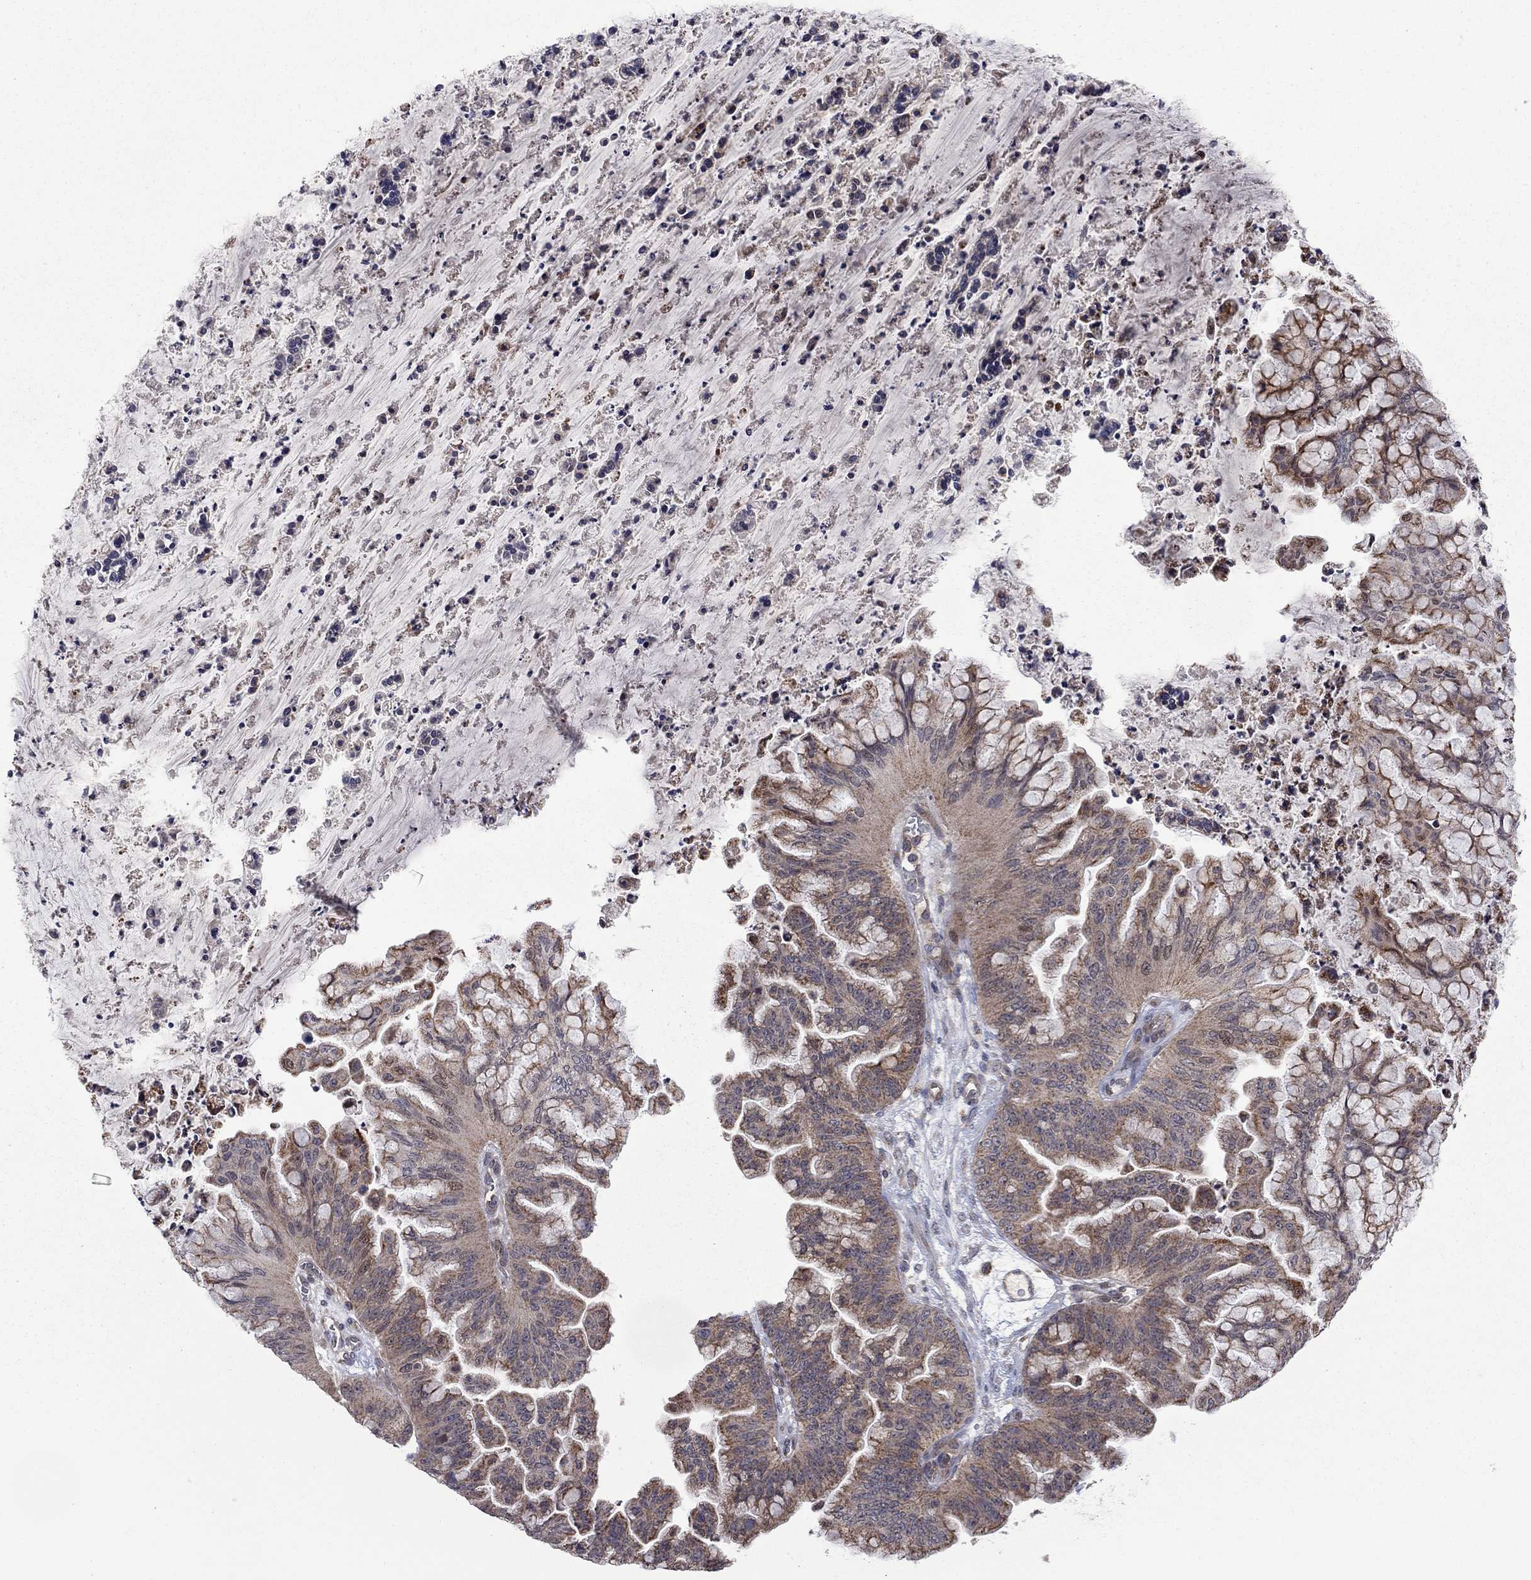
{"staining": {"intensity": "moderate", "quantity": "<25%", "location": "cytoplasmic/membranous"}, "tissue": "ovarian cancer", "cell_type": "Tumor cells", "image_type": "cancer", "snomed": [{"axis": "morphology", "description": "Cystadenocarcinoma, mucinous, NOS"}, {"axis": "topography", "description": "Ovary"}], "caption": "Immunohistochemistry of human ovarian cancer reveals low levels of moderate cytoplasmic/membranous positivity in approximately <25% of tumor cells. Nuclei are stained in blue.", "gene": "IDS", "patient": {"sex": "female", "age": 67}}